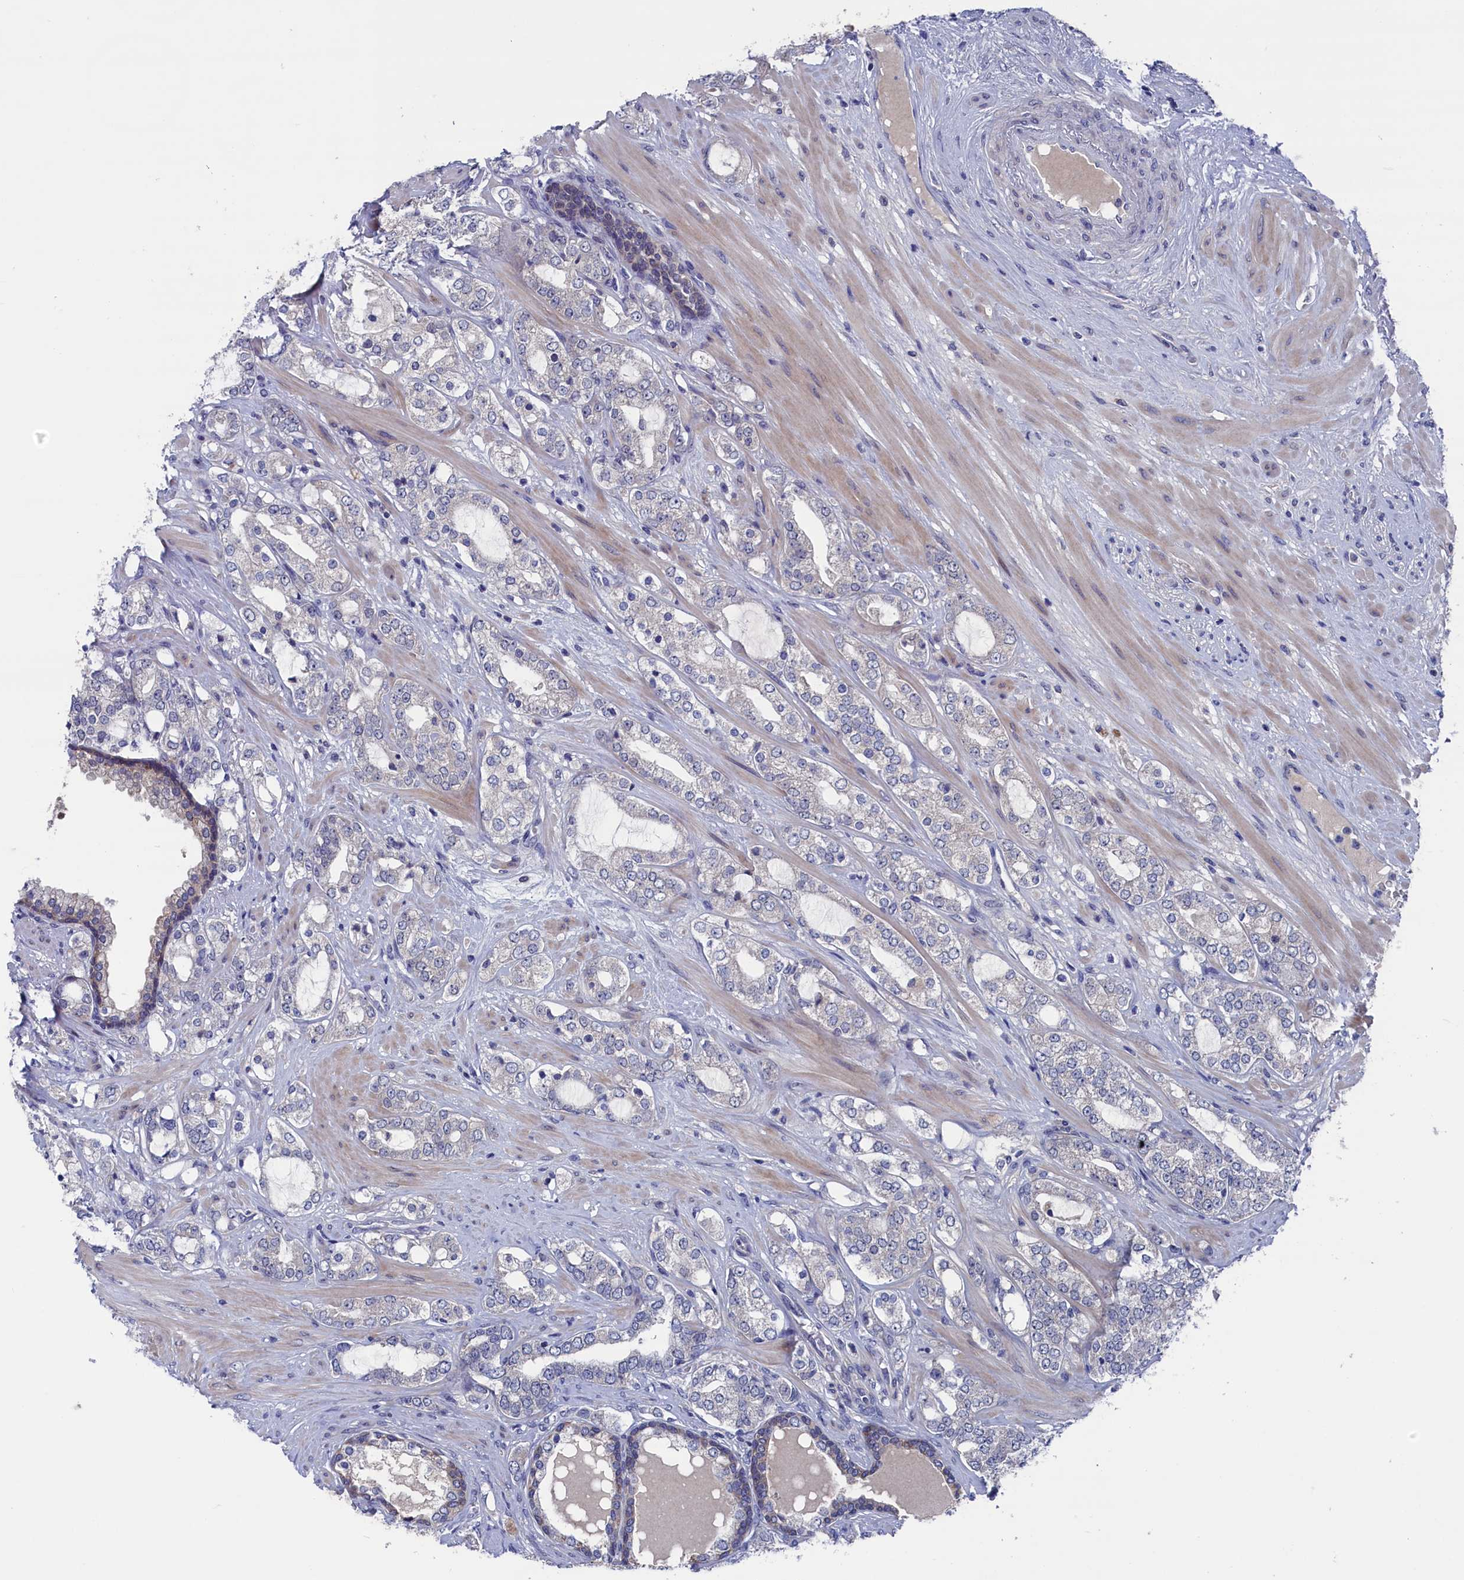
{"staining": {"intensity": "negative", "quantity": "none", "location": "none"}, "tissue": "prostate cancer", "cell_type": "Tumor cells", "image_type": "cancer", "snomed": [{"axis": "morphology", "description": "Adenocarcinoma, High grade"}, {"axis": "topography", "description": "Prostate"}], "caption": "IHC of prostate cancer (adenocarcinoma (high-grade)) demonstrates no staining in tumor cells.", "gene": "SPATA13", "patient": {"sex": "male", "age": 64}}